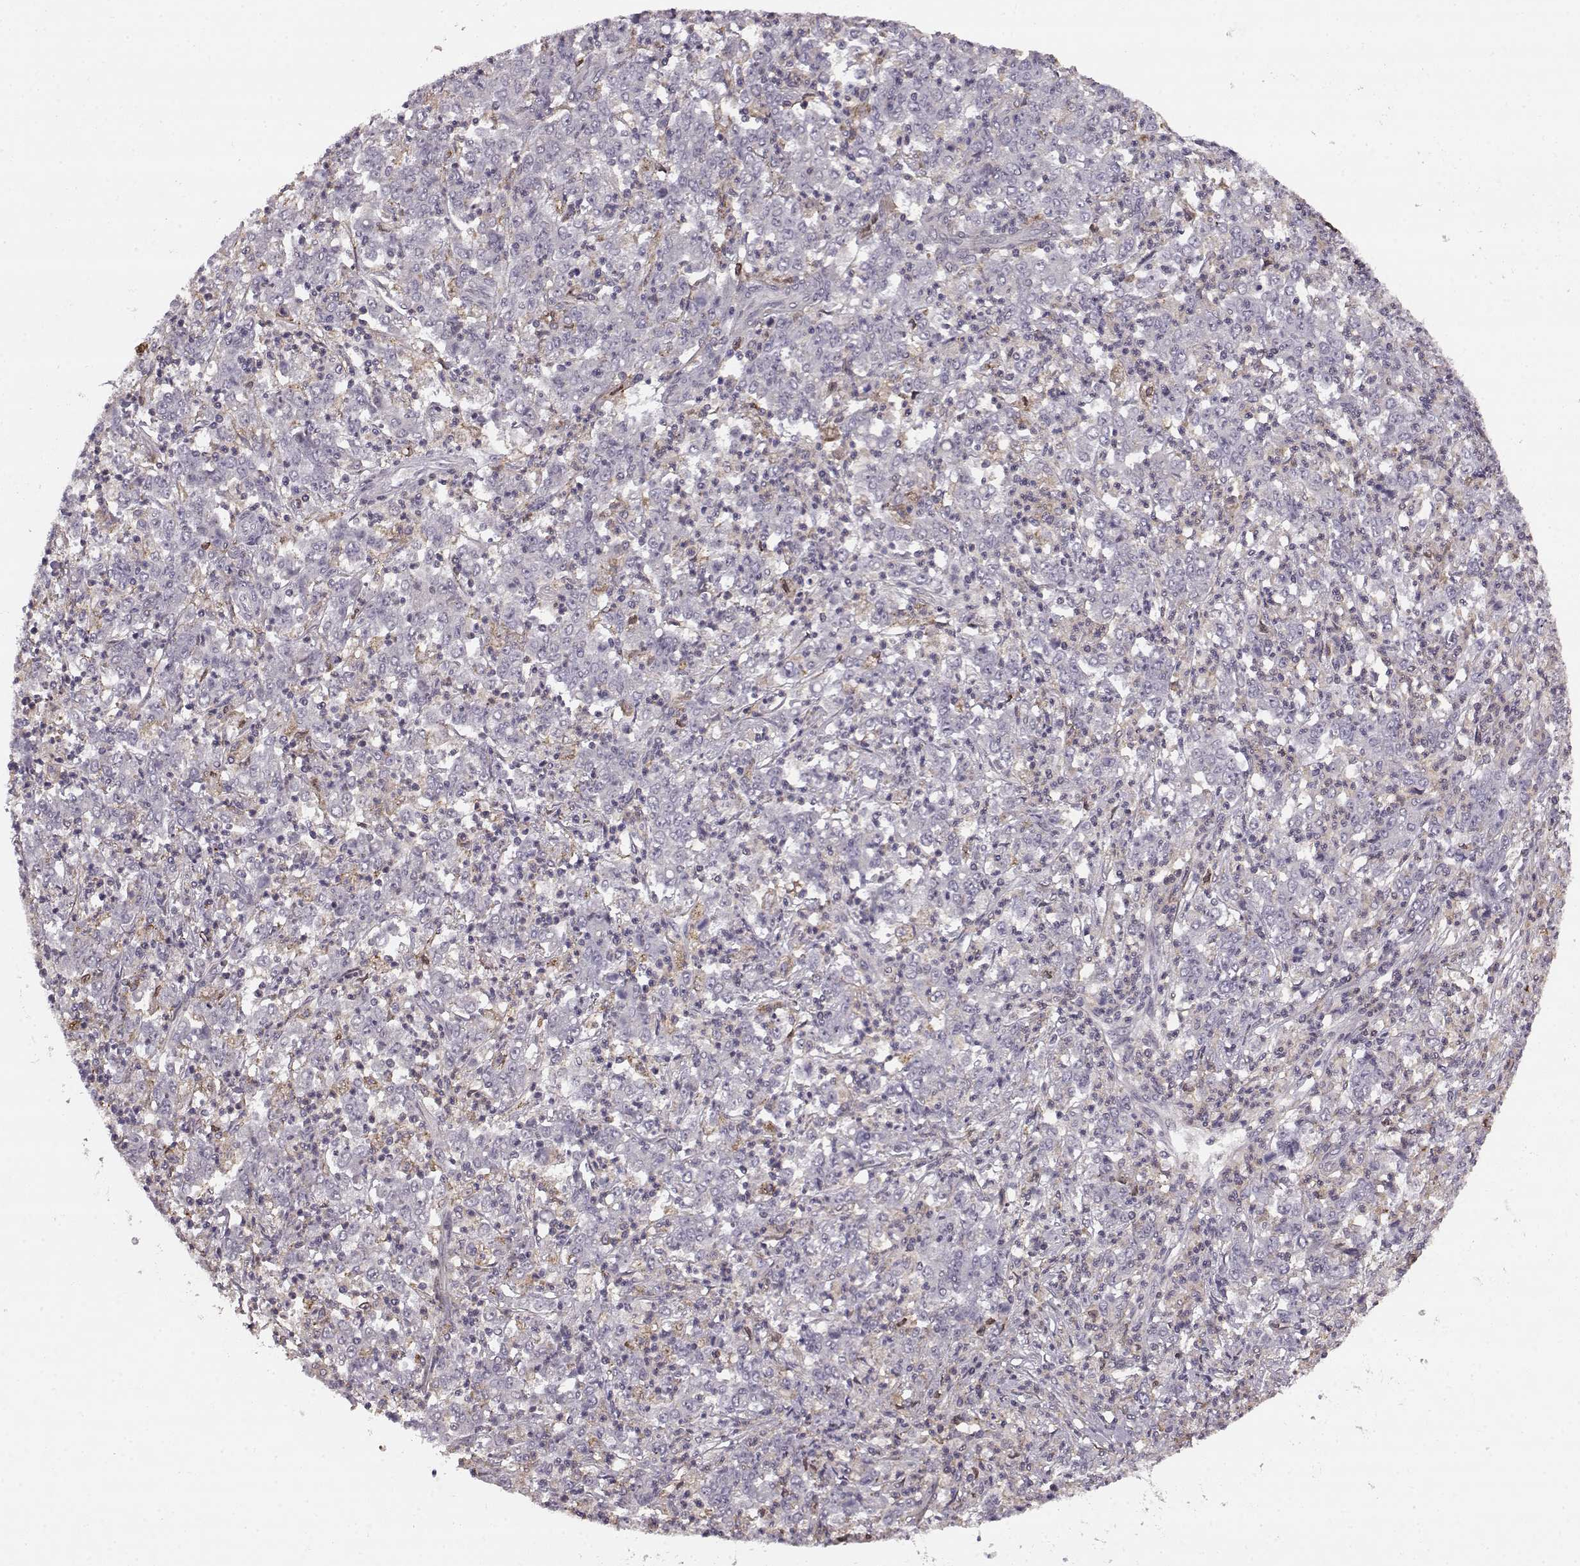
{"staining": {"intensity": "negative", "quantity": "none", "location": "none"}, "tissue": "stomach cancer", "cell_type": "Tumor cells", "image_type": "cancer", "snomed": [{"axis": "morphology", "description": "Adenocarcinoma, NOS"}, {"axis": "topography", "description": "Stomach, lower"}], "caption": "IHC photomicrograph of human stomach adenocarcinoma stained for a protein (brown), which demonstrates no positivity in tumor cells. (Stains: DAB (3,3'-diaminobenzidine) immunohistochemistry with hematoxylin counter stain, Microscopy: brightfield microscopy at high magnification).", "gene": "MFSD1", "patient": {"sex": "female", "age": 71}}